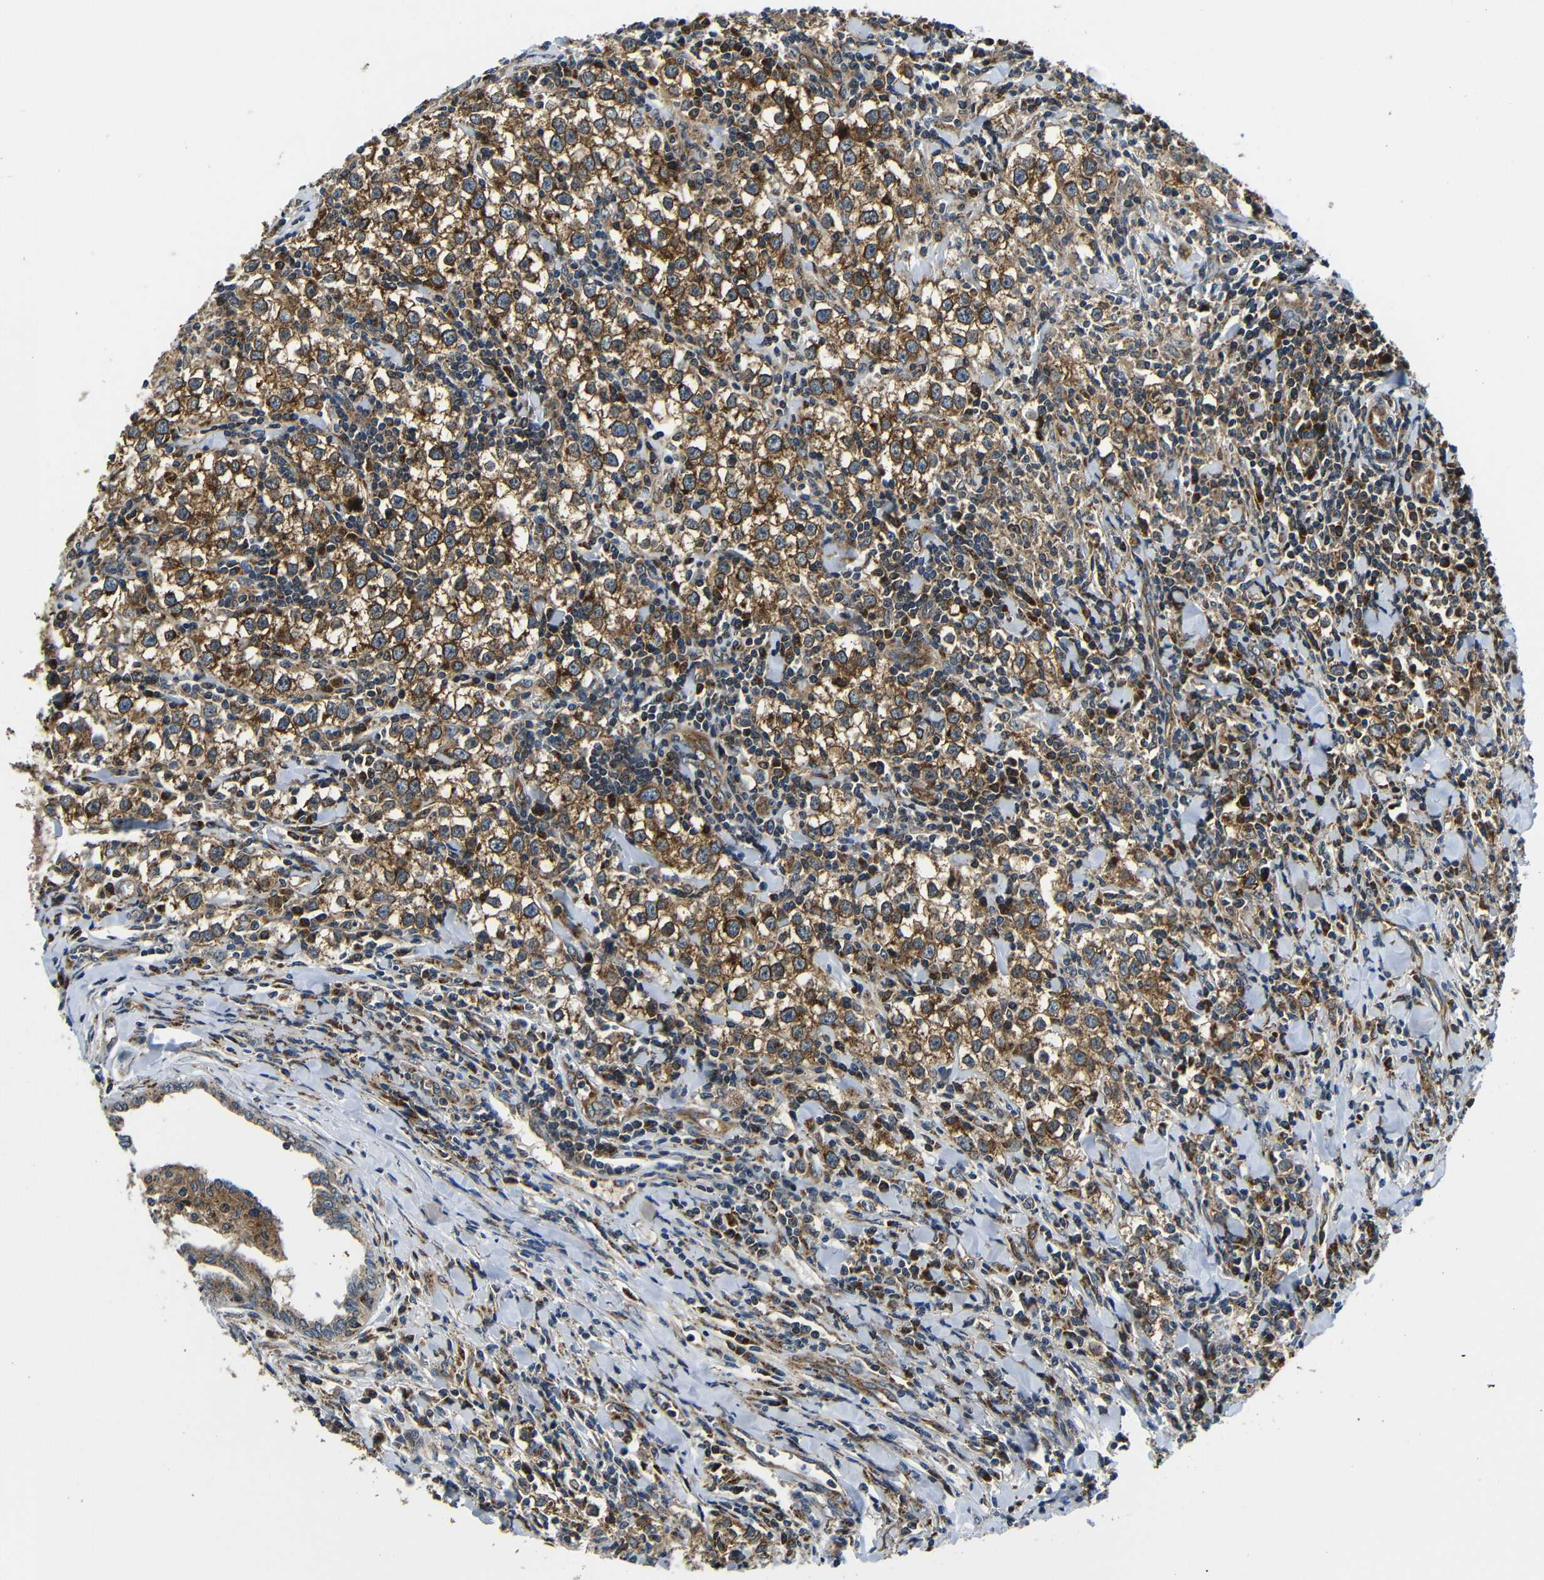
{"staining": {"intensity": "moderate", "quantity": ">75%", "location": "cytoplasmic/membranous"}, "tissue": "testis cancer", "cell_type": "Tumor cells", "image_type": "cancer", "snomed": [{"axis": "morphology", "description": "Seminoma, NOS"}, {"axis": "morphology", "description": "Carcinoma, Embryonal, NOS"}, {"axis": "topography", "description": "Testis"}], "caption": "Moderate cytoplasmic/membranous protein expression is identified in about >75% of tumor cells in testis cancer (embryonal carcinoma). (IHC, brightfield microscopy, high magnification).", "gene": "ABCE1", "patient": {"sex": "male", "age": 36}}